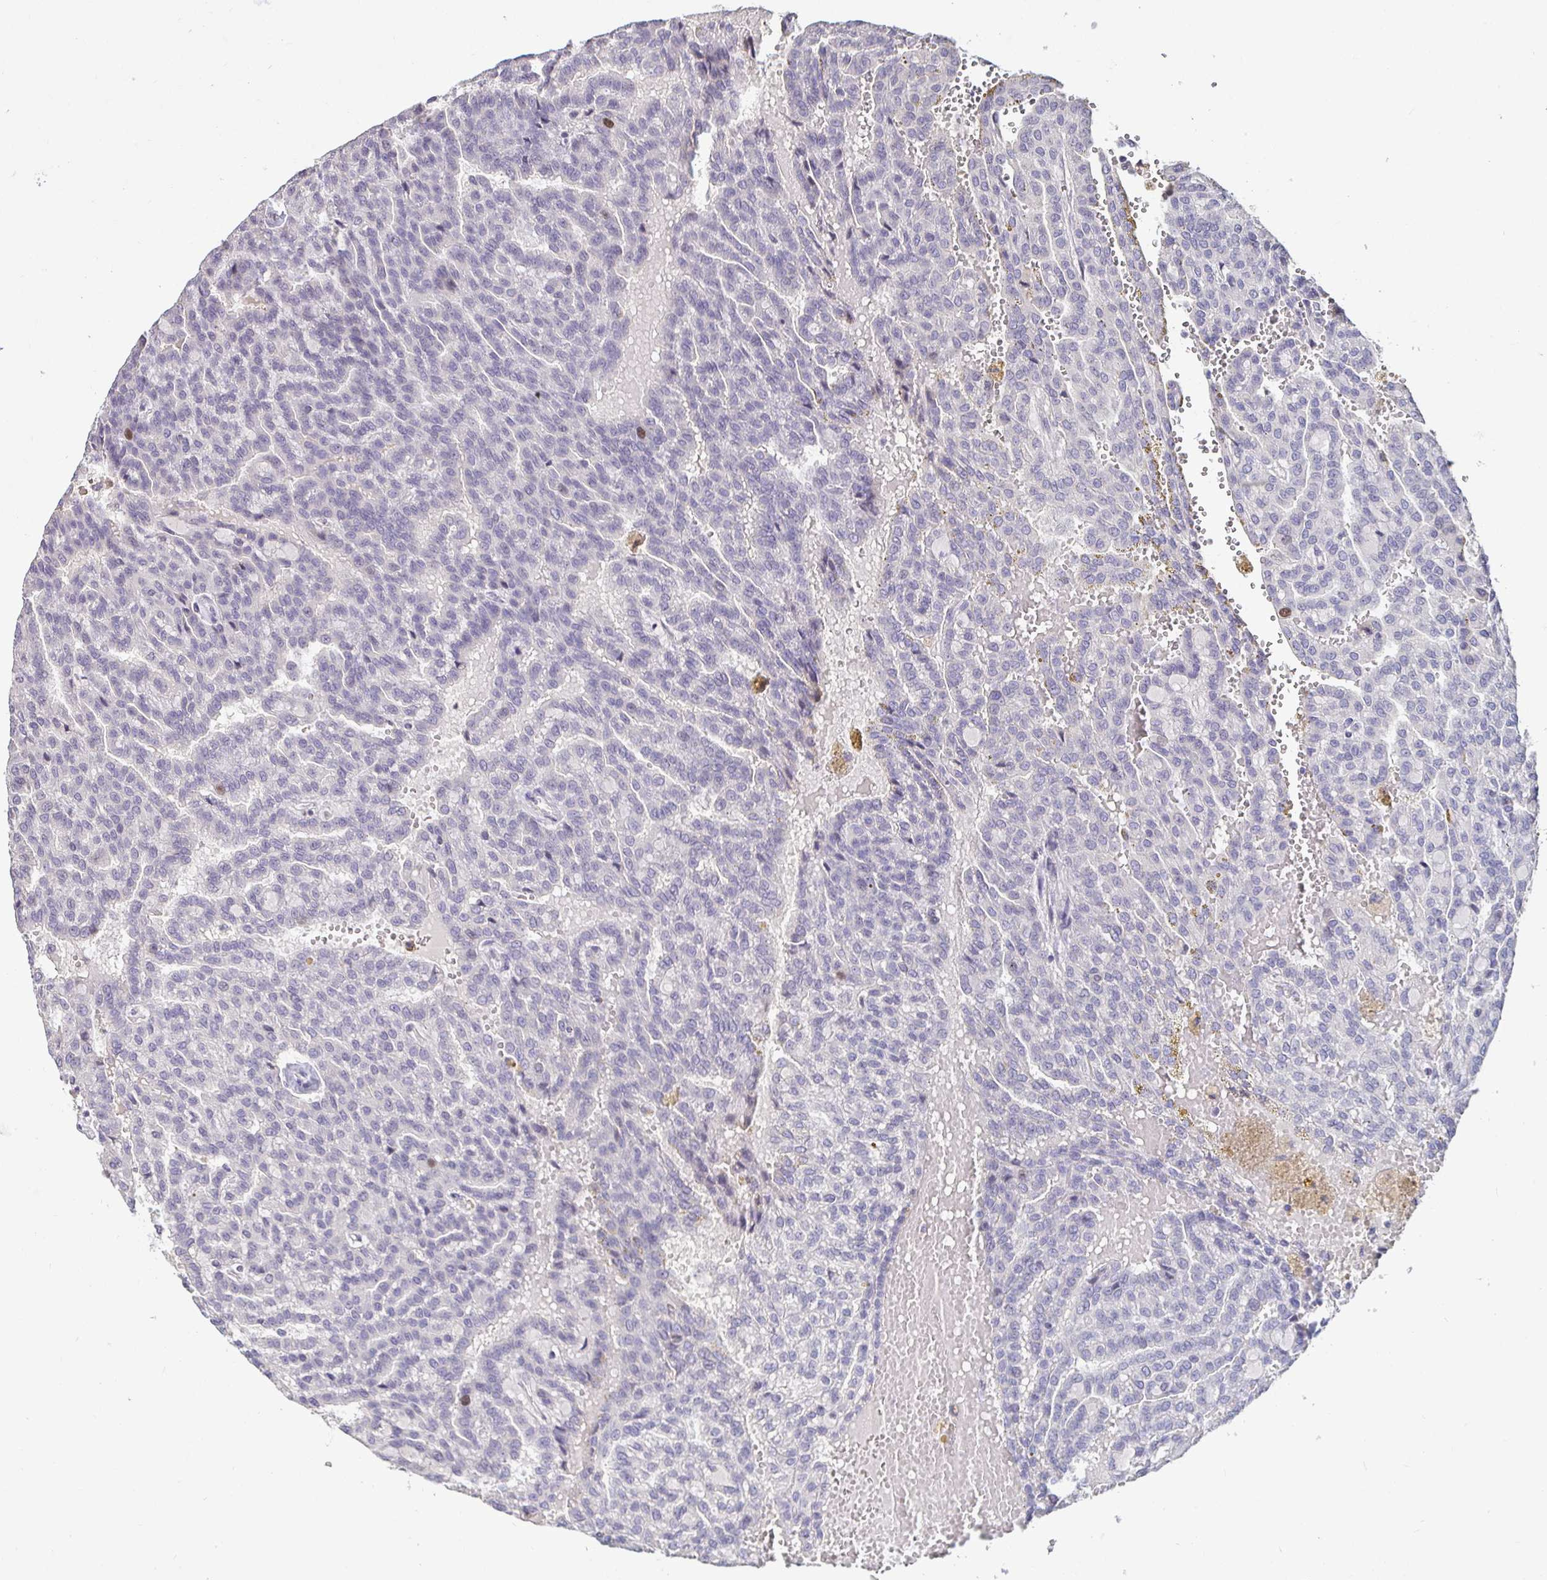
{"staining": {"intensity": "negative", "quantity": "none", "location": "none"}, "tissue": "renal cancer", "cell_type": "Tumor cells", "image_type": "cancer", "snomed": [{"axis": "morphology", "description": "Adenocarcinoma, NOS"}, {"axis": "topography", "description": "Kidney"}], "caption": "A high-resolution photomicrograph shows IHC staining of renal cancer, which displays no significant staining in tumor cells. Brightfield microscopy of immunohistochemistry stained with DAB (3,3'-diaminobenzidine) (brown) and hematoxylin (blue), captured at high magnification.", "gene": "ANLN", "patient": {"sex": "male", "age": 63}}